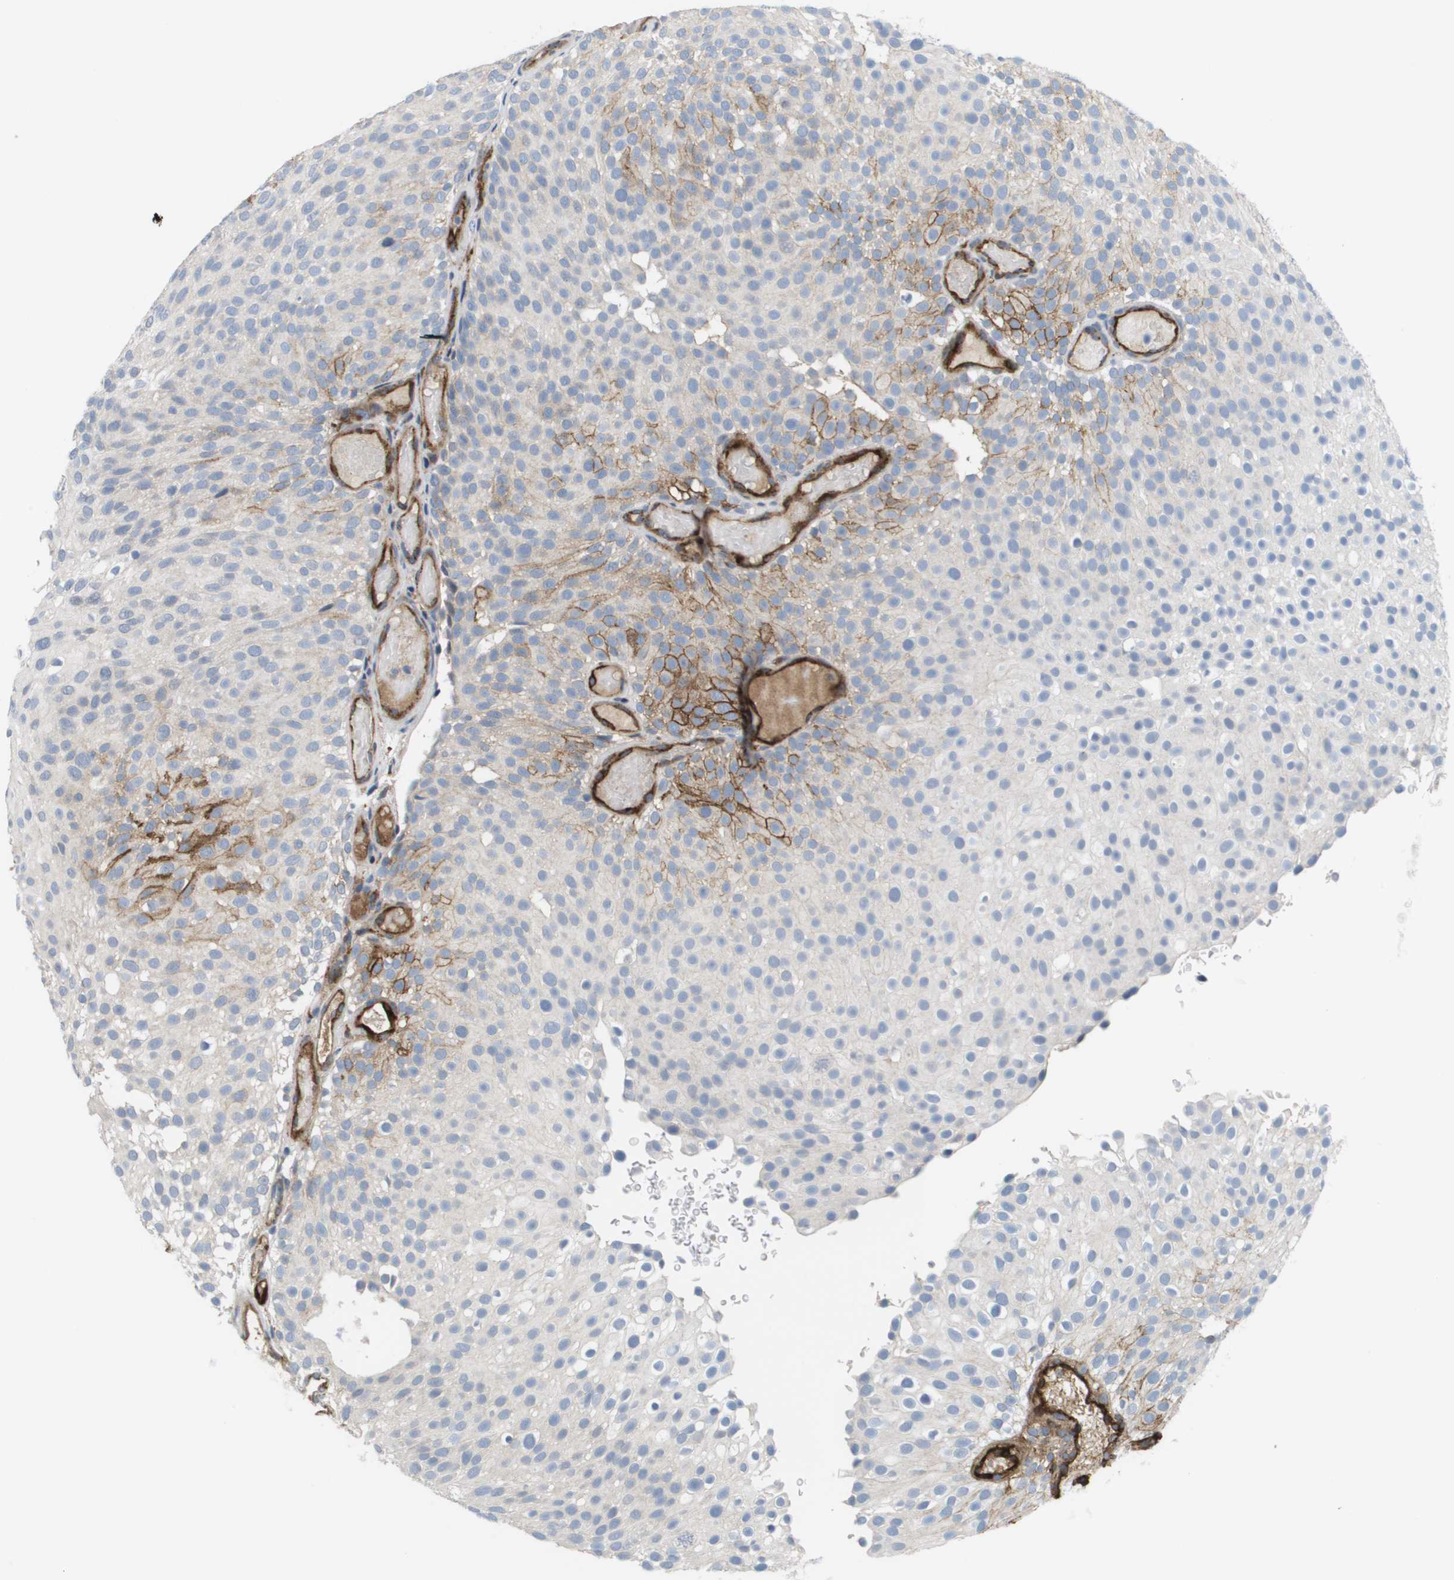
{"staining": {"intensity": "strong", "quantity": "<25%", "location": "cytoplasmic/membranous"}, "tissue": "urothelial cancer", "cell_type": "Tumor cells", "image_type": "cancer", "snomed": [{"axis": "morphology", "description": "Urothelial carcinoma, Low grade"}, {"axis": "topography", "description": "Urinary bladder"}], "caption": "DAB (3,3'-diaminobenzidine) immunohistochemical staining of urothelial cancer displays strong cytoplasmic/membranous protein expression in about <25% of tumor cells.", "gene": "ANGPT2", "patient": {"sex": "male", "age": 78}}